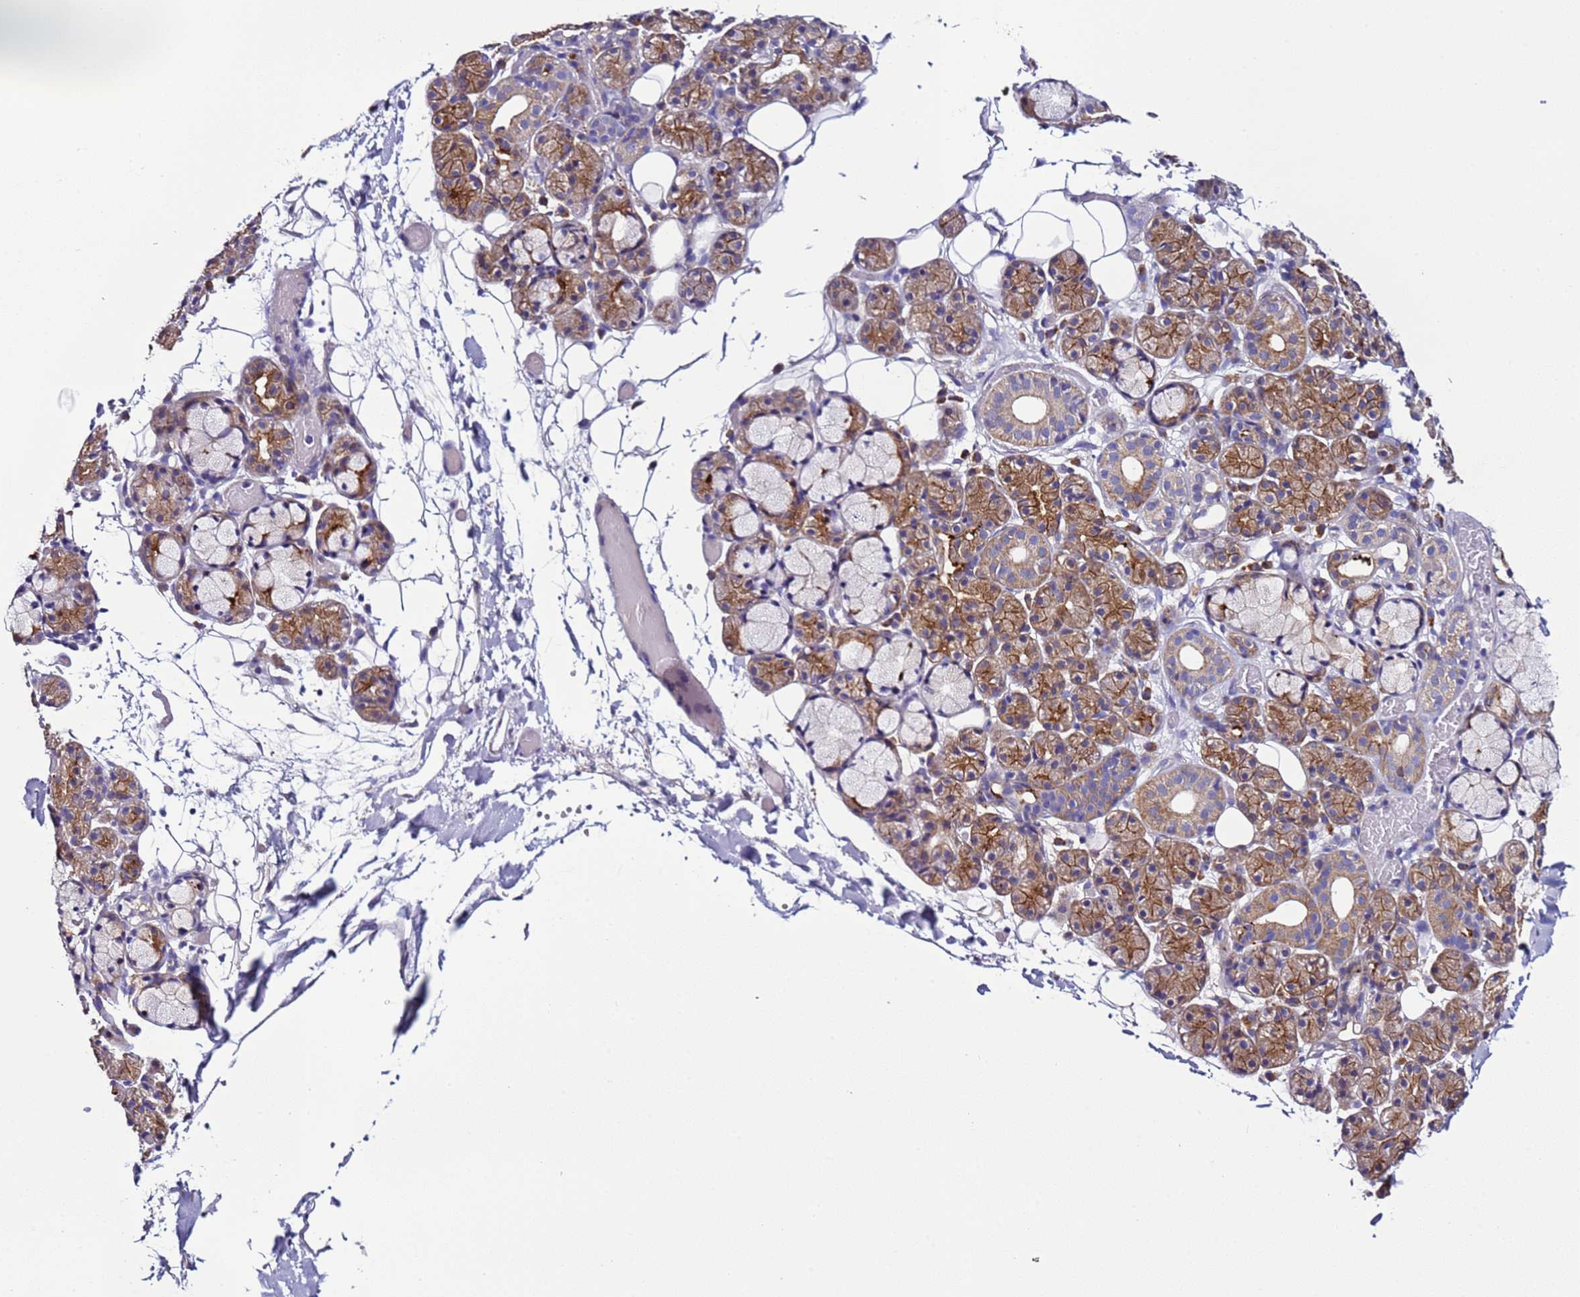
{"staining": {"intensity": "moderate", "quantity": "25%-75%", "location": "cytoplasmic/membranous"}, "tissue": "salivary gland", "cell_type": "Glandular cells", "image_type": "normal", "snomed": [{"axis": "morphology", "description": "Normal tissue, NOS"}, {"axis": "topography", "description": "Salivary gland"}], "caption": "A micrograph showing moderate cytoplasmic/membranous expression in about 25%-75% of glandular cells in normal salivary gland, as visualized by brown immunohistochemical staining.", "gene": "SPCS1", "patient": {"sex": "male", "age": 63}}